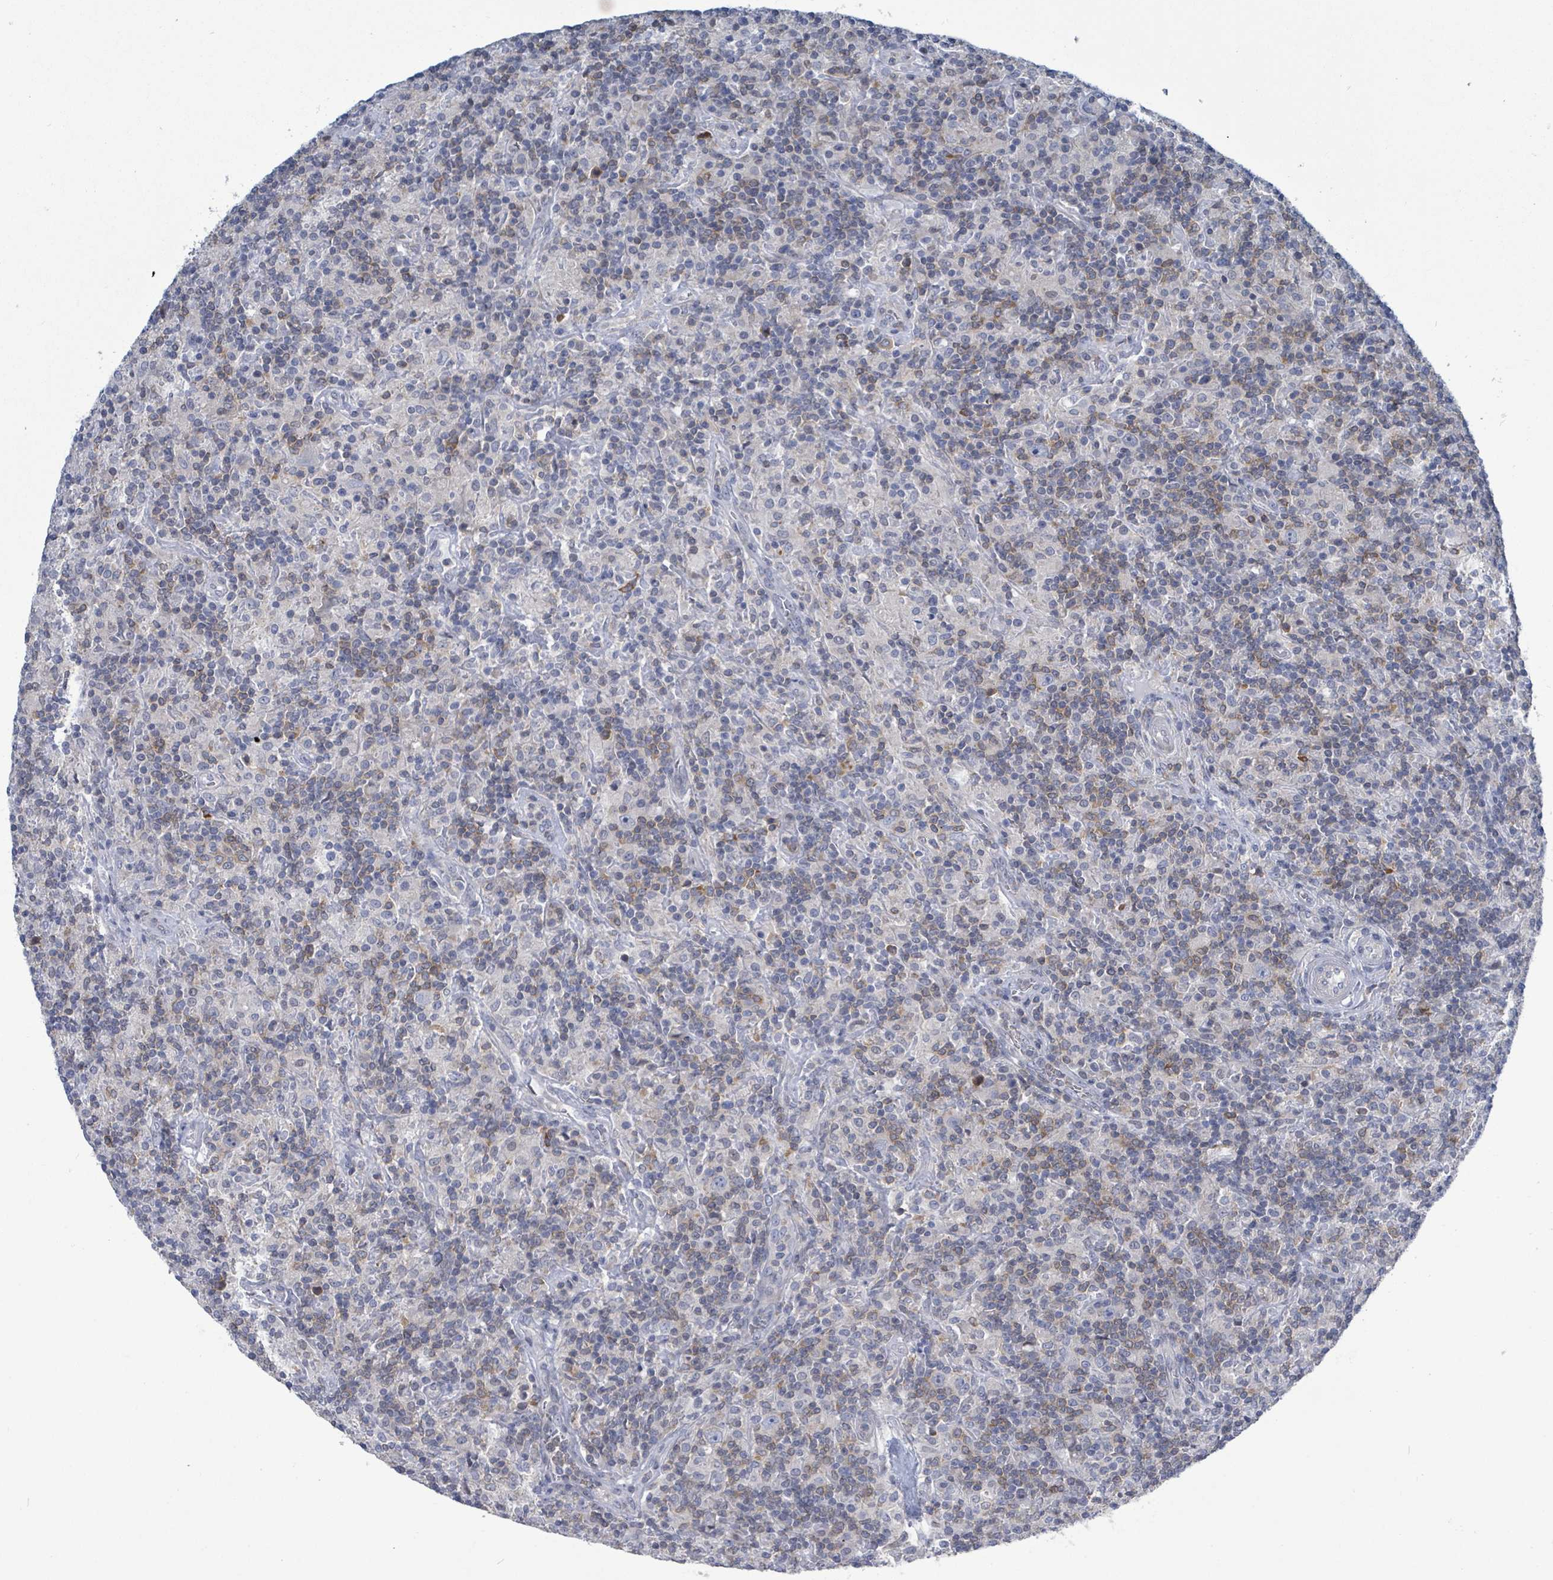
{"staining": {"intensity": "negative", "quantity": "none", "location": "none"}, "tissue": "lymphoma", "cell_type": "Tumor cells", "image_type": "cancer", "snomed": [{"axis": "morphology", "description": "Hodgkin's disease, NOS"}, {"axis": "topography", "description": "Lymph node"}], "caption": "There is no significant staining in tumor cells of Hodgkin's disease.", "gene": "DGKZ", "patient": {"sex": "male", "age": 70}}